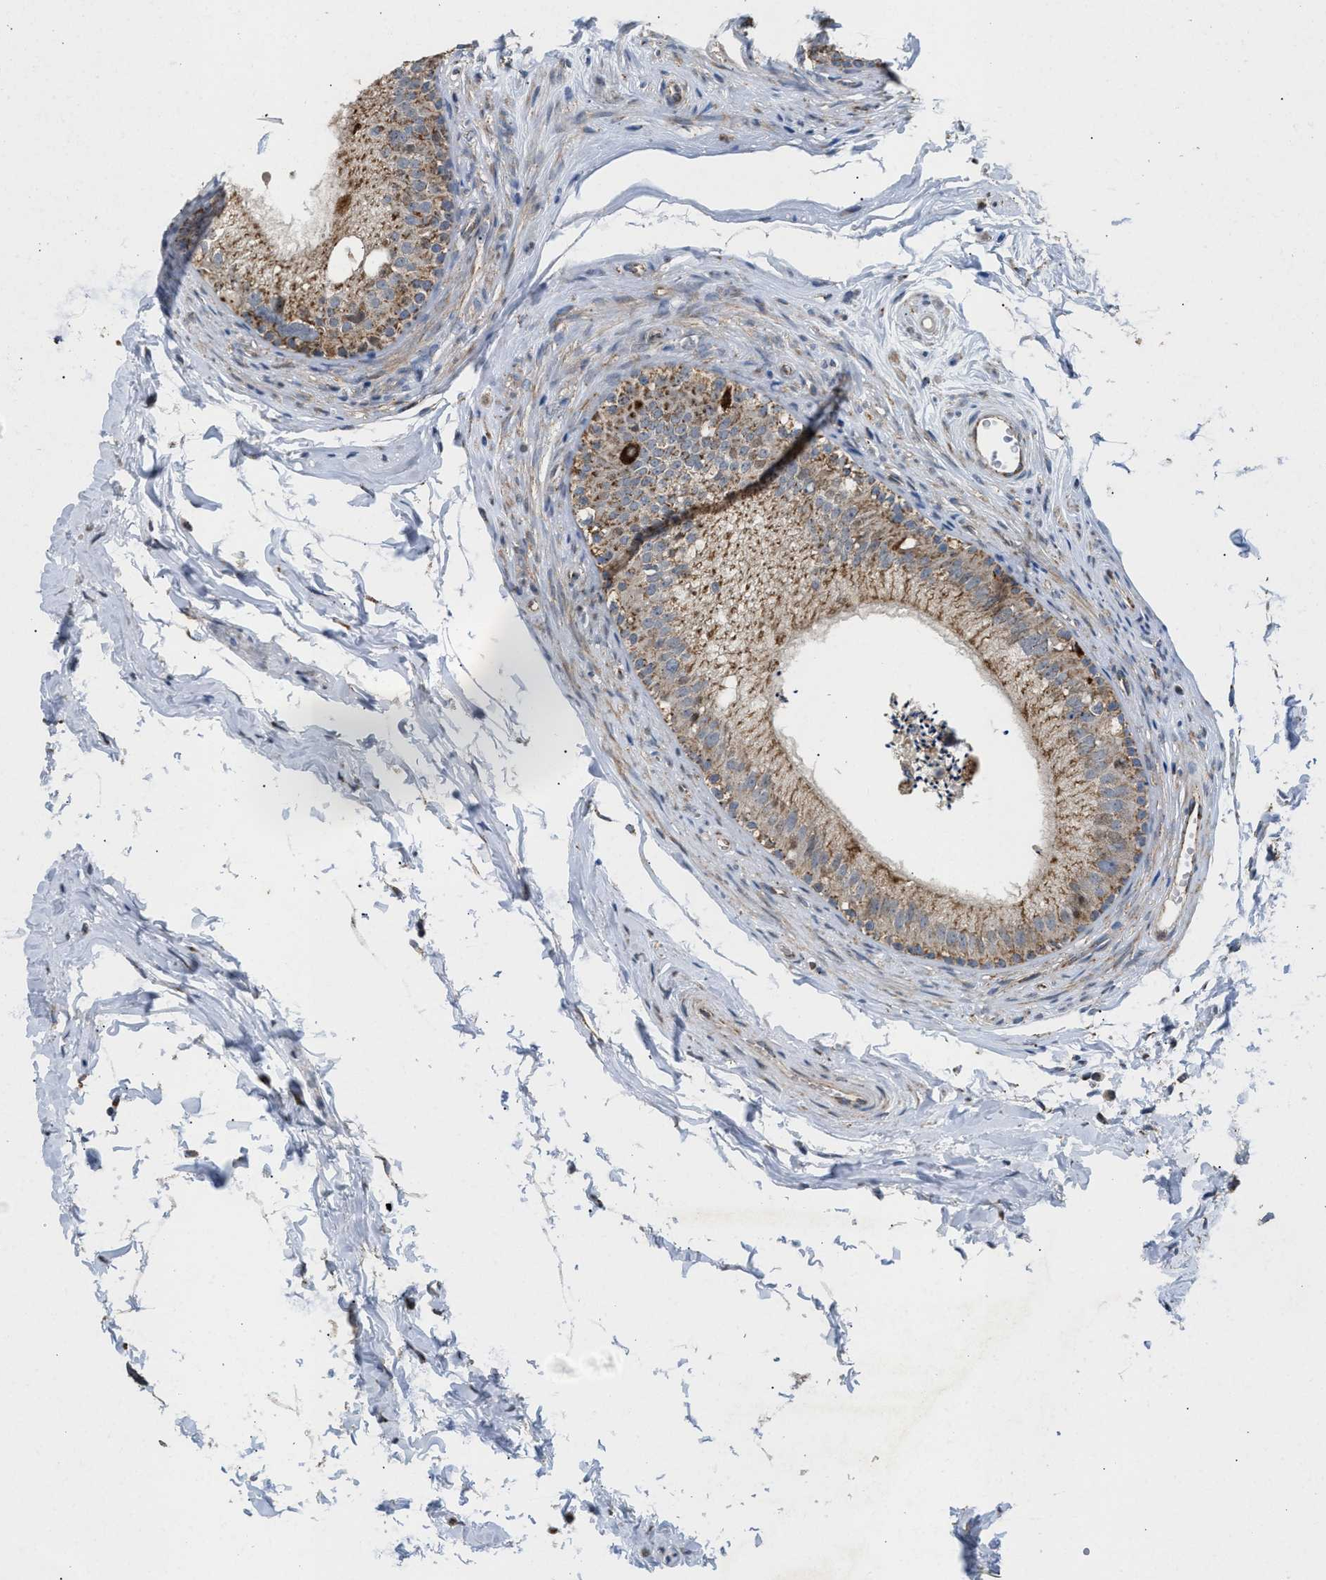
{"staining": {"intensity": "weak", "quantity": ">75%", "location": "cytoplasmic/membranous"}, "tissue": "epididymis", "cell_type": "Glandular cells", "image_type": "normal", "snomed": [{"axis": "morphology", "description": "Normal tissue, NOS"}, {"axis": "topography", "description": "Epididymis"}], "caption": "Protein staining of benign epididymis demonstrates weak cytoplasmic/membranous staining in about >75% of glandular cells.", "gene": "TACO1", "patient": {"sex": "male", "age": 56}}